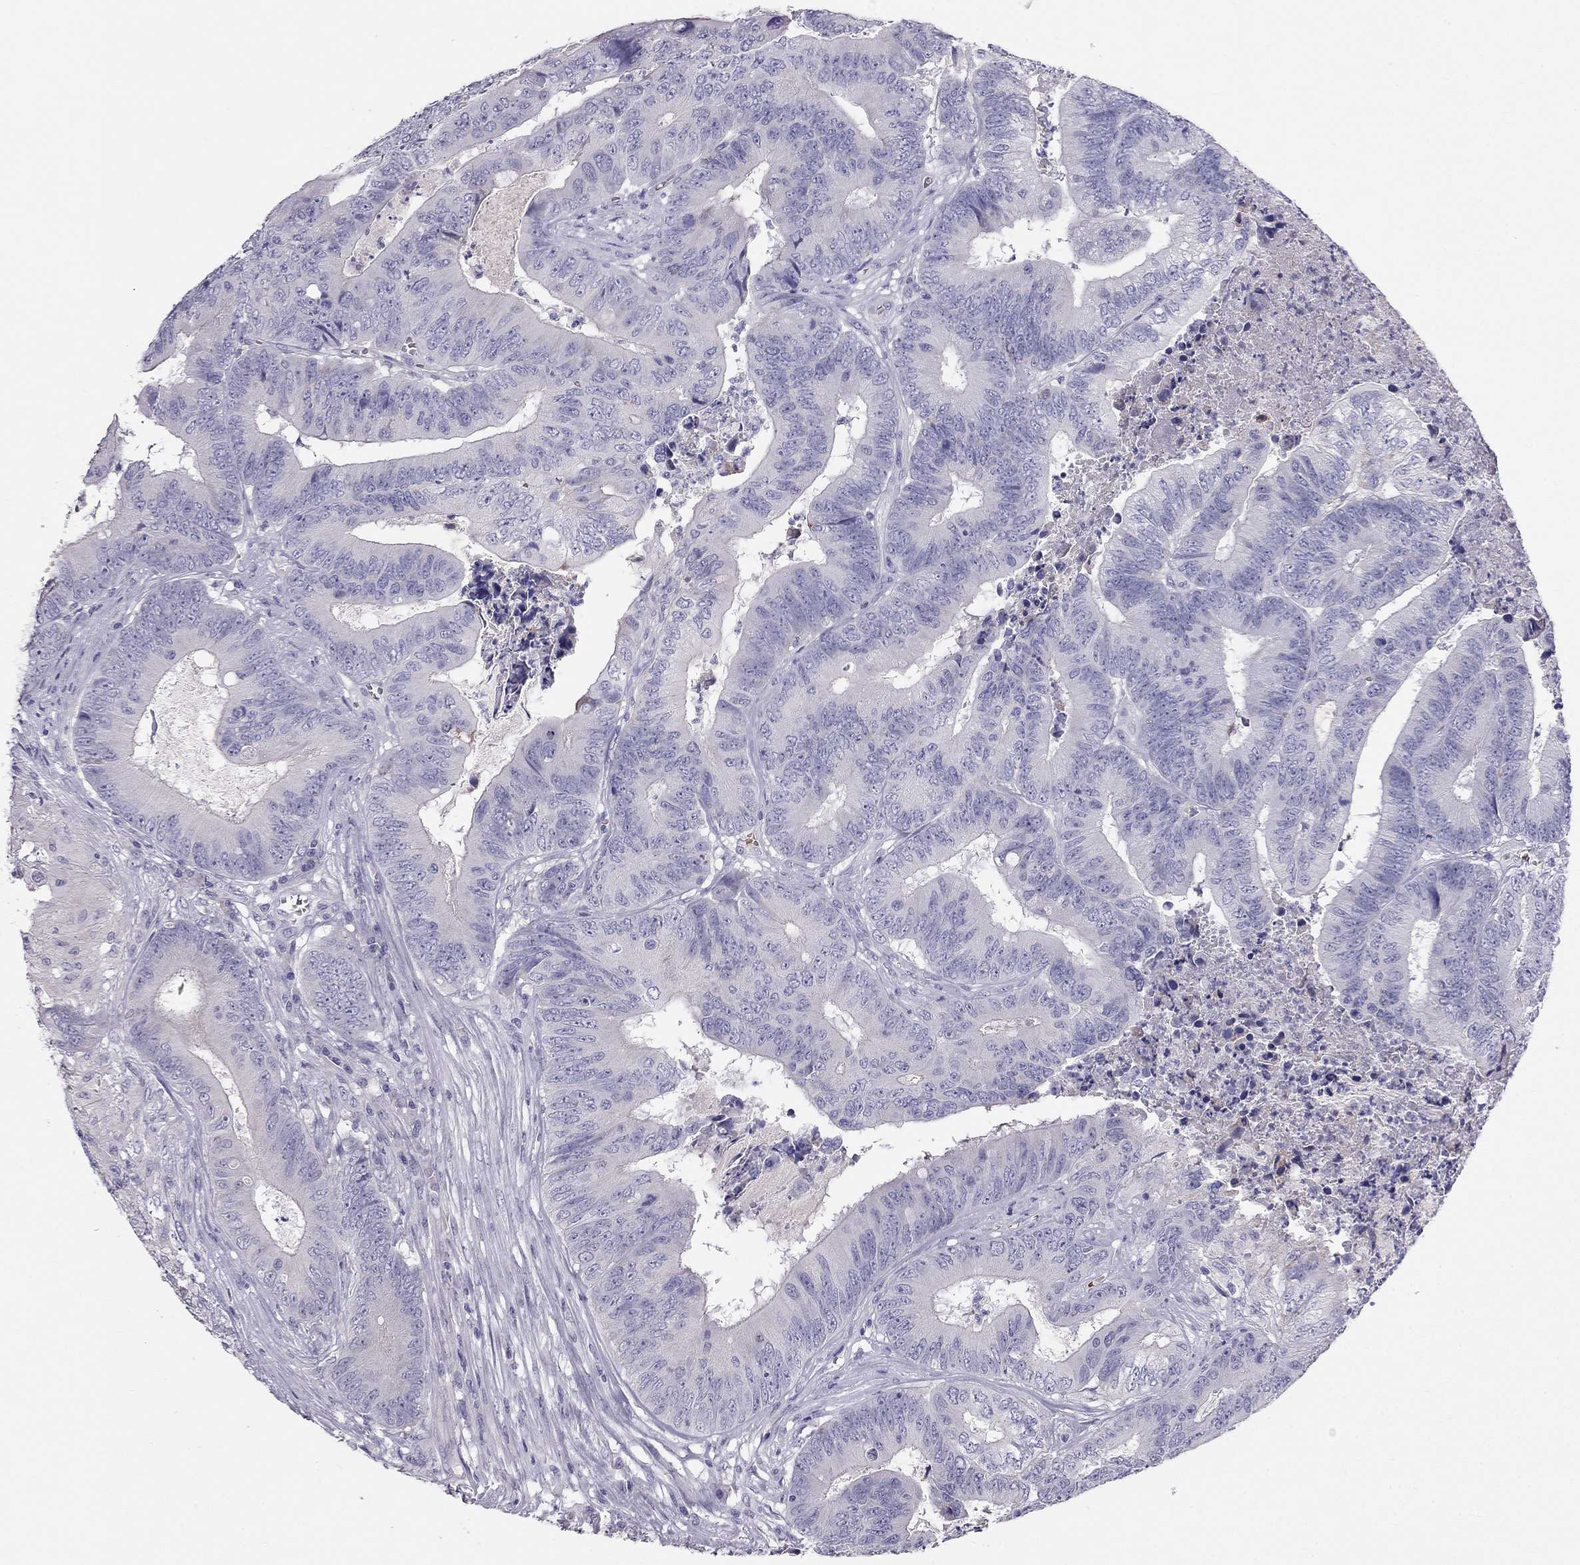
{"staining": {"intensity": "negative", "quantity": "none", "location": "none"}, "tissue": "colorectal cancer", "cell_type": "Tumor cells", "image_type": "cancer", "snomed": [{"axis": "morphology", "description": "Adenocarcinoma, NOS"}, {"axis": "topography", "description": "Colon"}], "caption": "This photomicrograph is of adenocarcinoma (colorectal) stained with immunohistochemistry to label a protein in brown with the nuclei are counter-stained blue. There is no staining in tumor cells.", "gene": "RHD", "patient": {"sex": "male", "age": 84}}